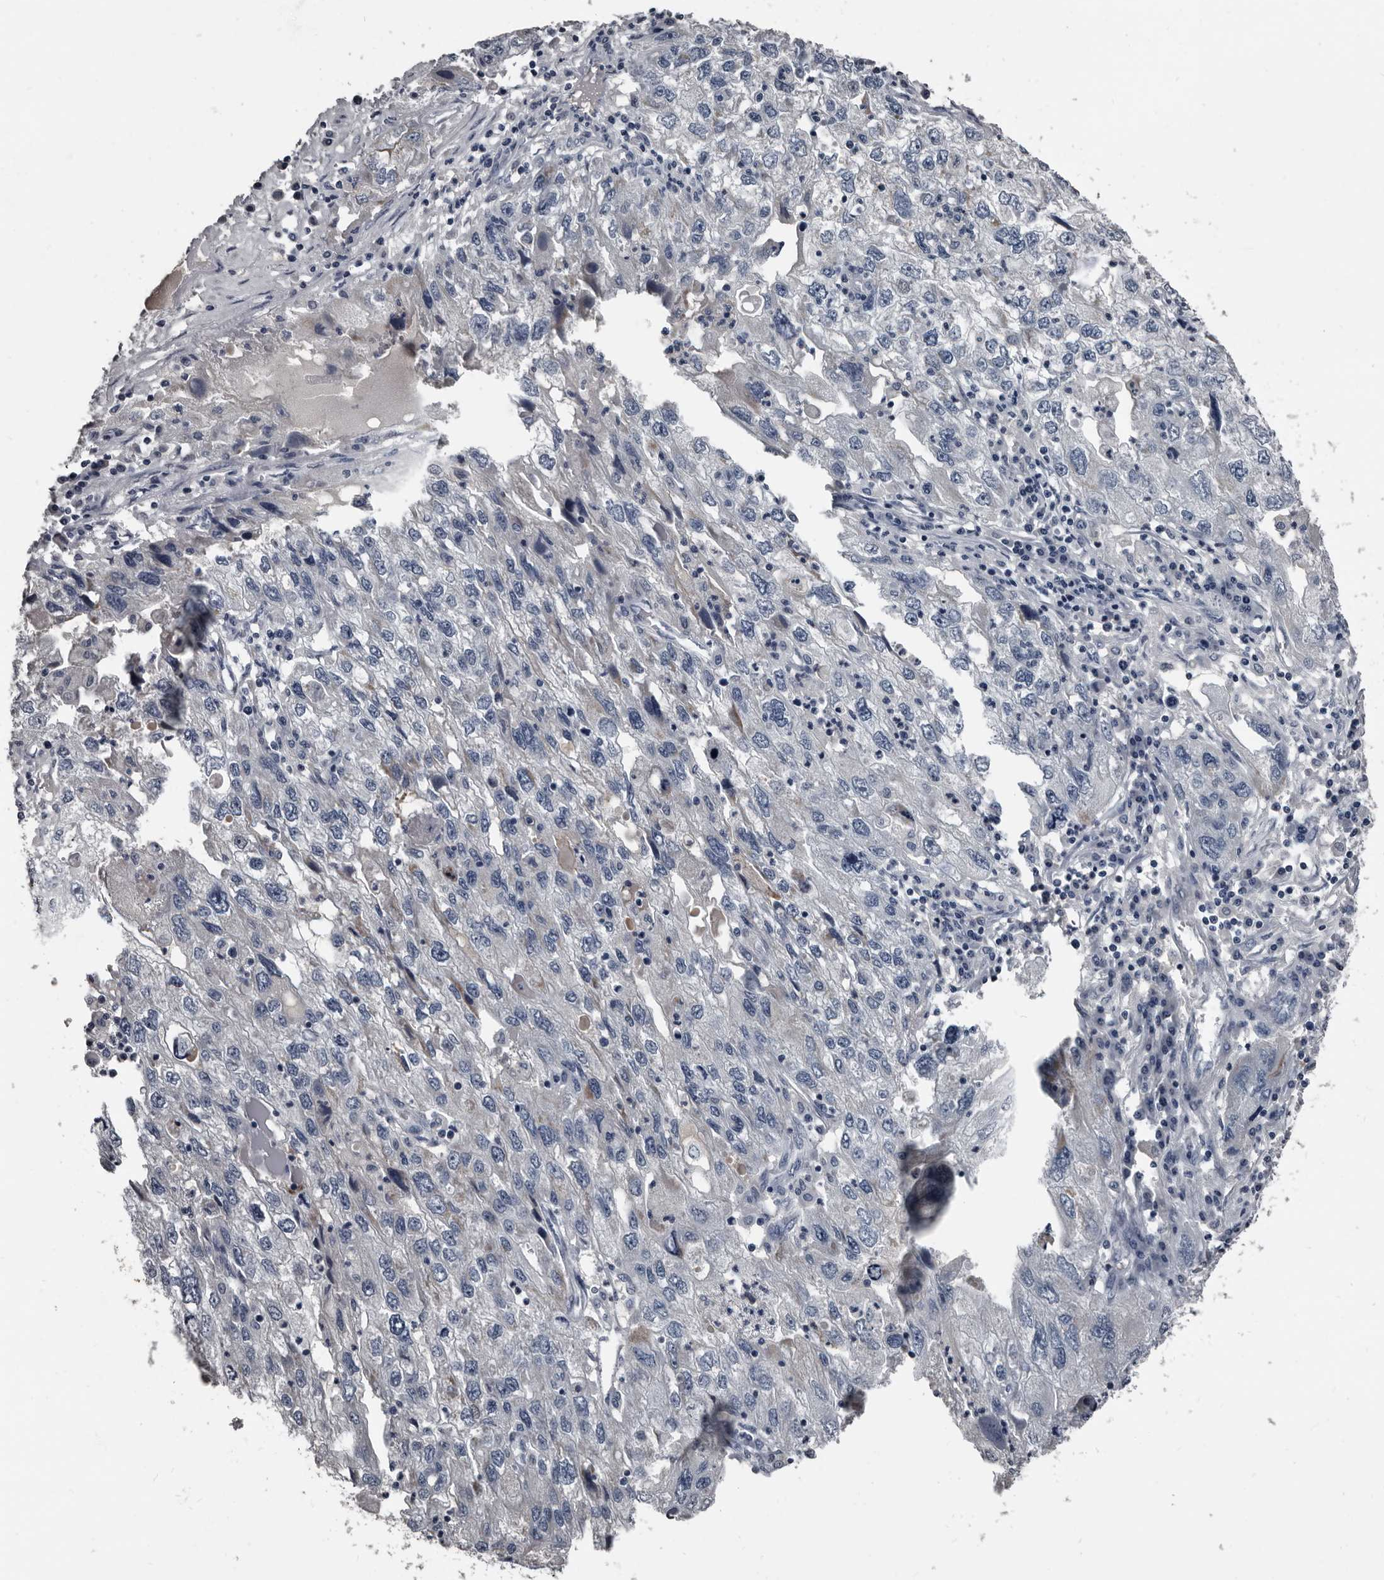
{"staining": {"intensity": "weak", "quantity": "<25%", "location": "cytoplasmic/membranous"}, "tissue": "endometrial cancer", "cell_type": "Tumor cells", "image_type": "cancer", "snomed": [{"axis": "morphology", "description": "Adenocarcinoma, NOS"}, {"axis": "topography", "description": "Endometrium"}], "caption": "An image of human adenocarcinoma (endometrial) is negative for staining in tumor cells. Nuclei are stained in blue.", "gene": "GREB1", "patient": {"sex": "female", "age": 49}}